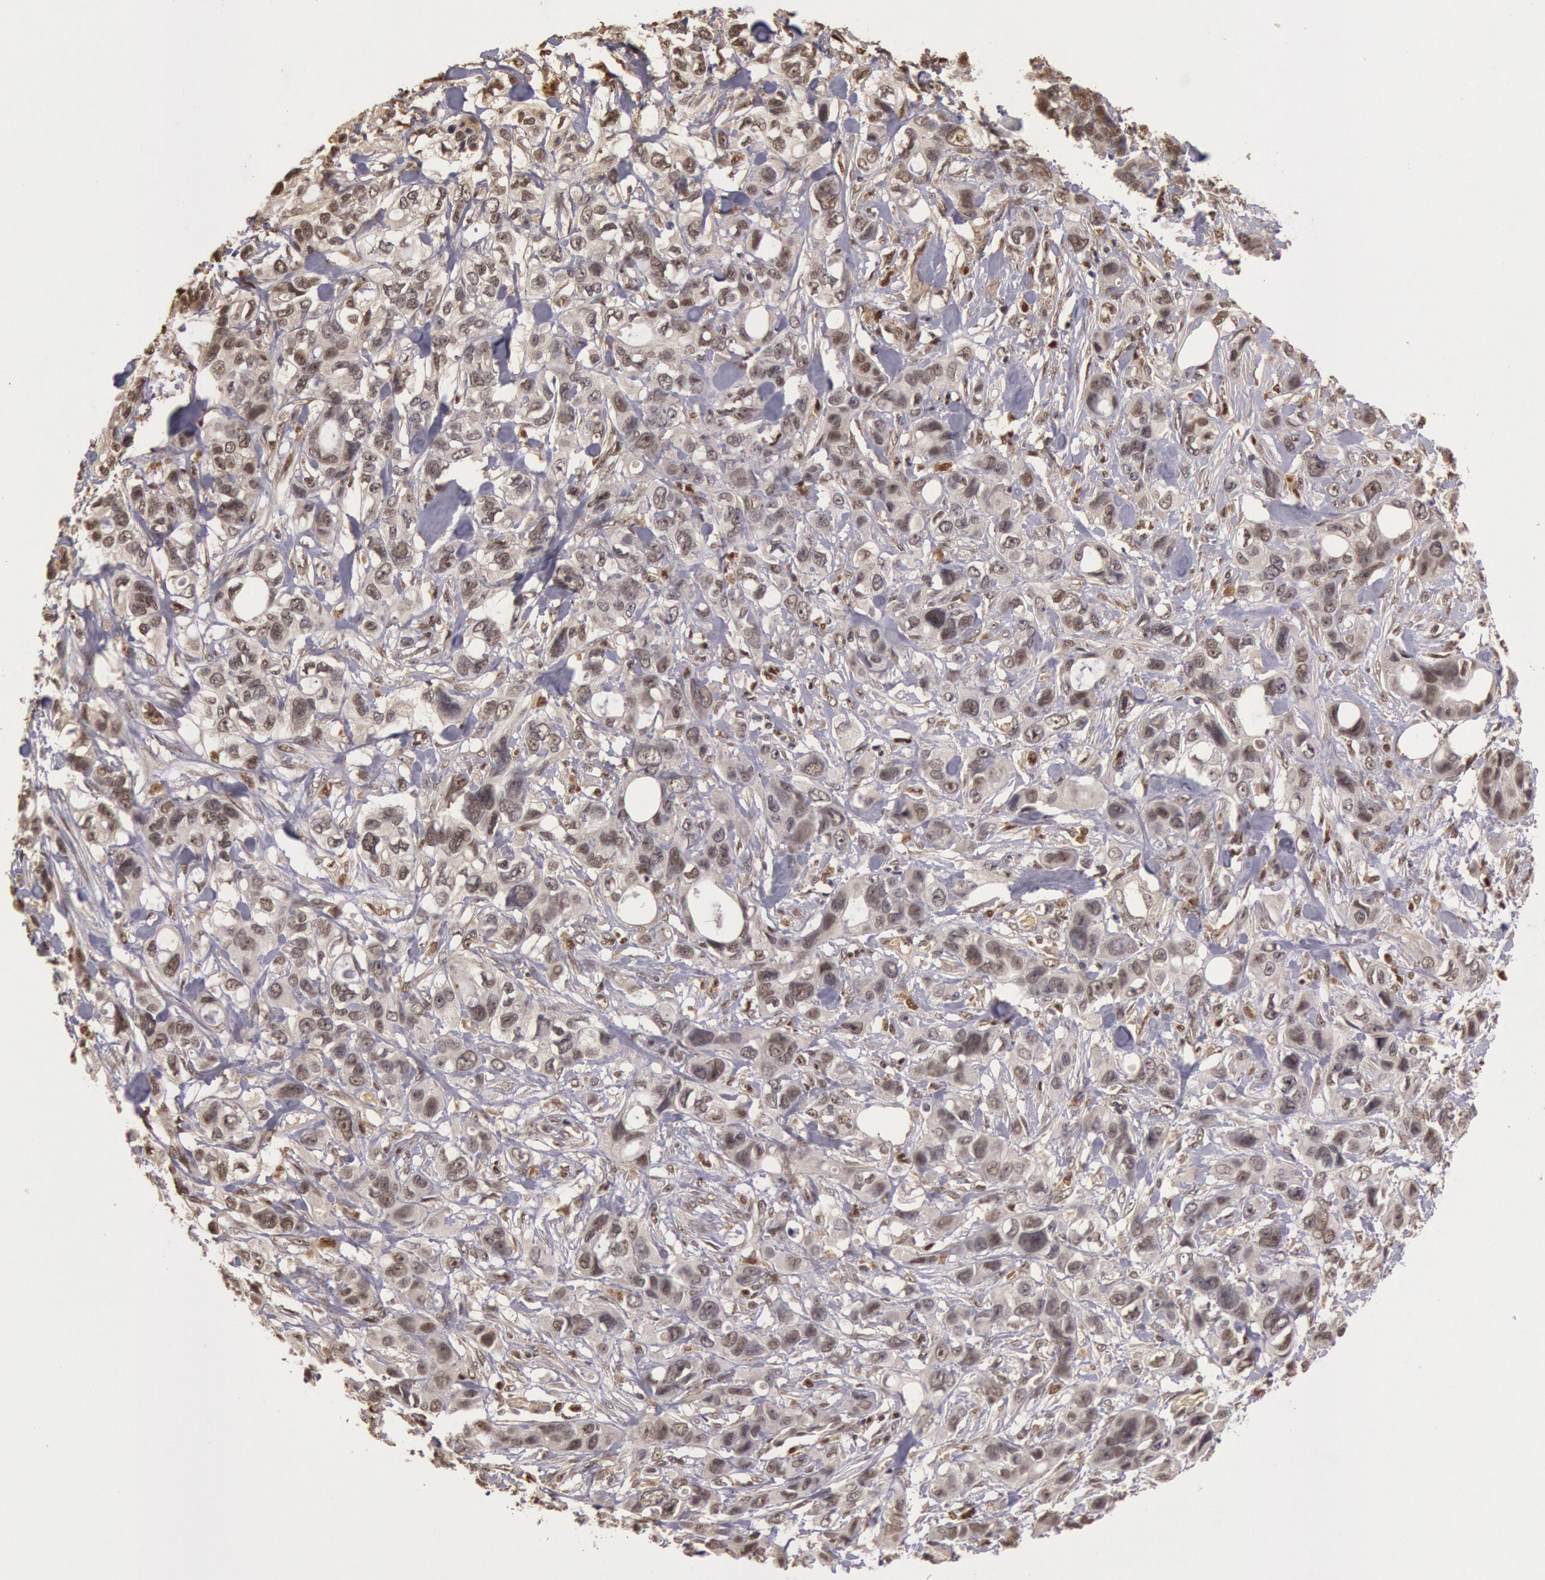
{"staining": {"intensity": "weak", "quantity": "25%-75%", "location": "nuclear"}, "tissue": "stomach cancer", "cell_type": "Tumor cells", "image_type": "cancer", "snomed": [{"axis": "morphology", "description": "Adenocarcinoma, NOS"}, {"axis": "topography", "description": "Stomach, upper"}], "caption": "DAB (3,3'-diaminobenzidine) immunohistochemical staining of stomach adenocarcinoma exhibits weak nuclear protein positivity in about 25%-75% of tumor cells.", "gene": "LIG4", "patient": {"sex": "male", "age": 47}}